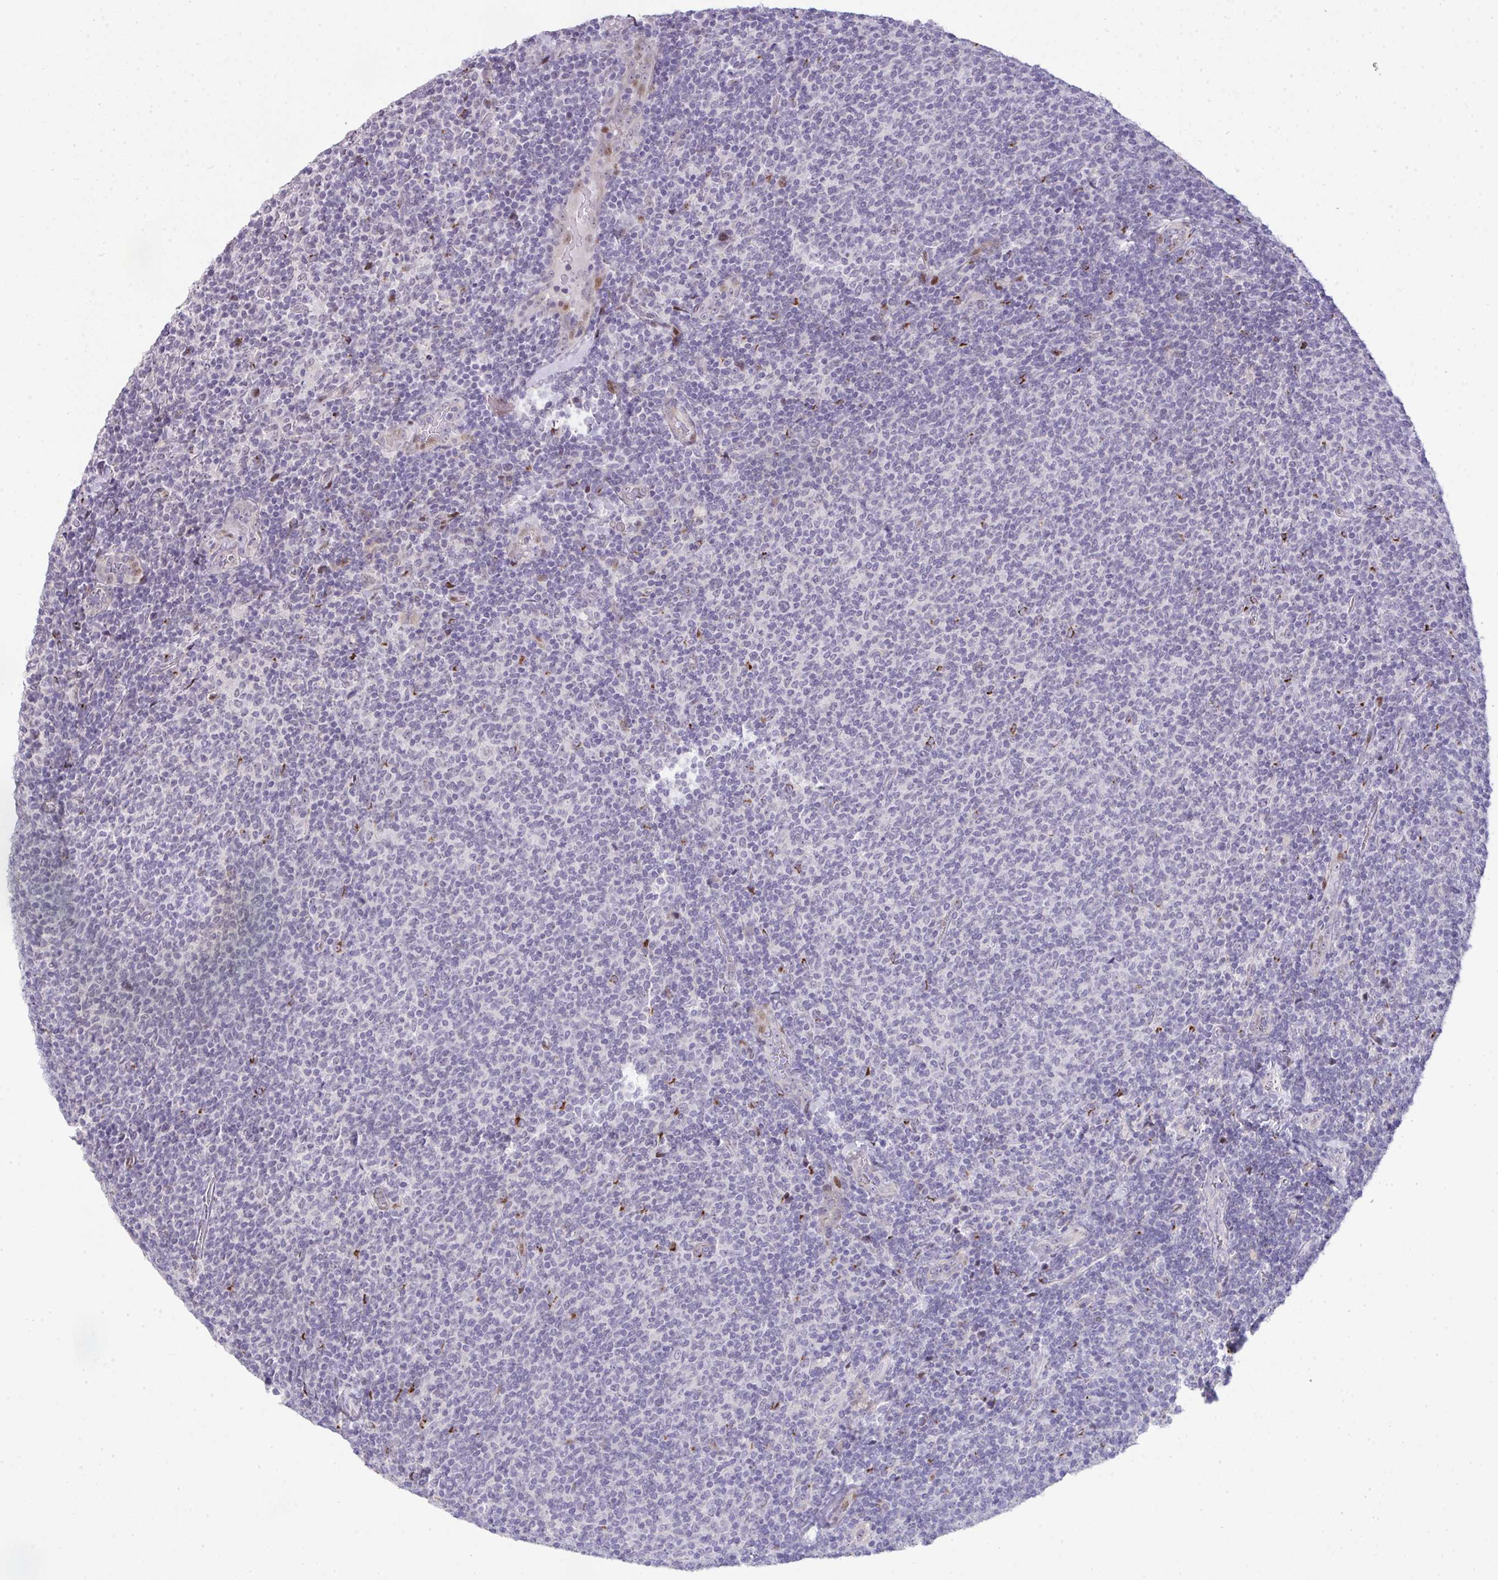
{"staining": {"intensity": "negative", "quantity": "none", "location": "none"}, "tissue": "lymphoma", "cell_type": "Tumor cells", "image_type": "cancer", "snomed": [{"axis": "morphology", "description": "Malignant lymphoma, non-Hodgkin's type, Low grade"}, {"axis": "topography", "description": "Lymph node"}], "caption": "IHC of low-grade malignant lymphoma, non-Hodgkin's type exhibits no staining in tumor cells.", "gene": "GALNT16", "patient": {"sex": "male", "age": 52}}